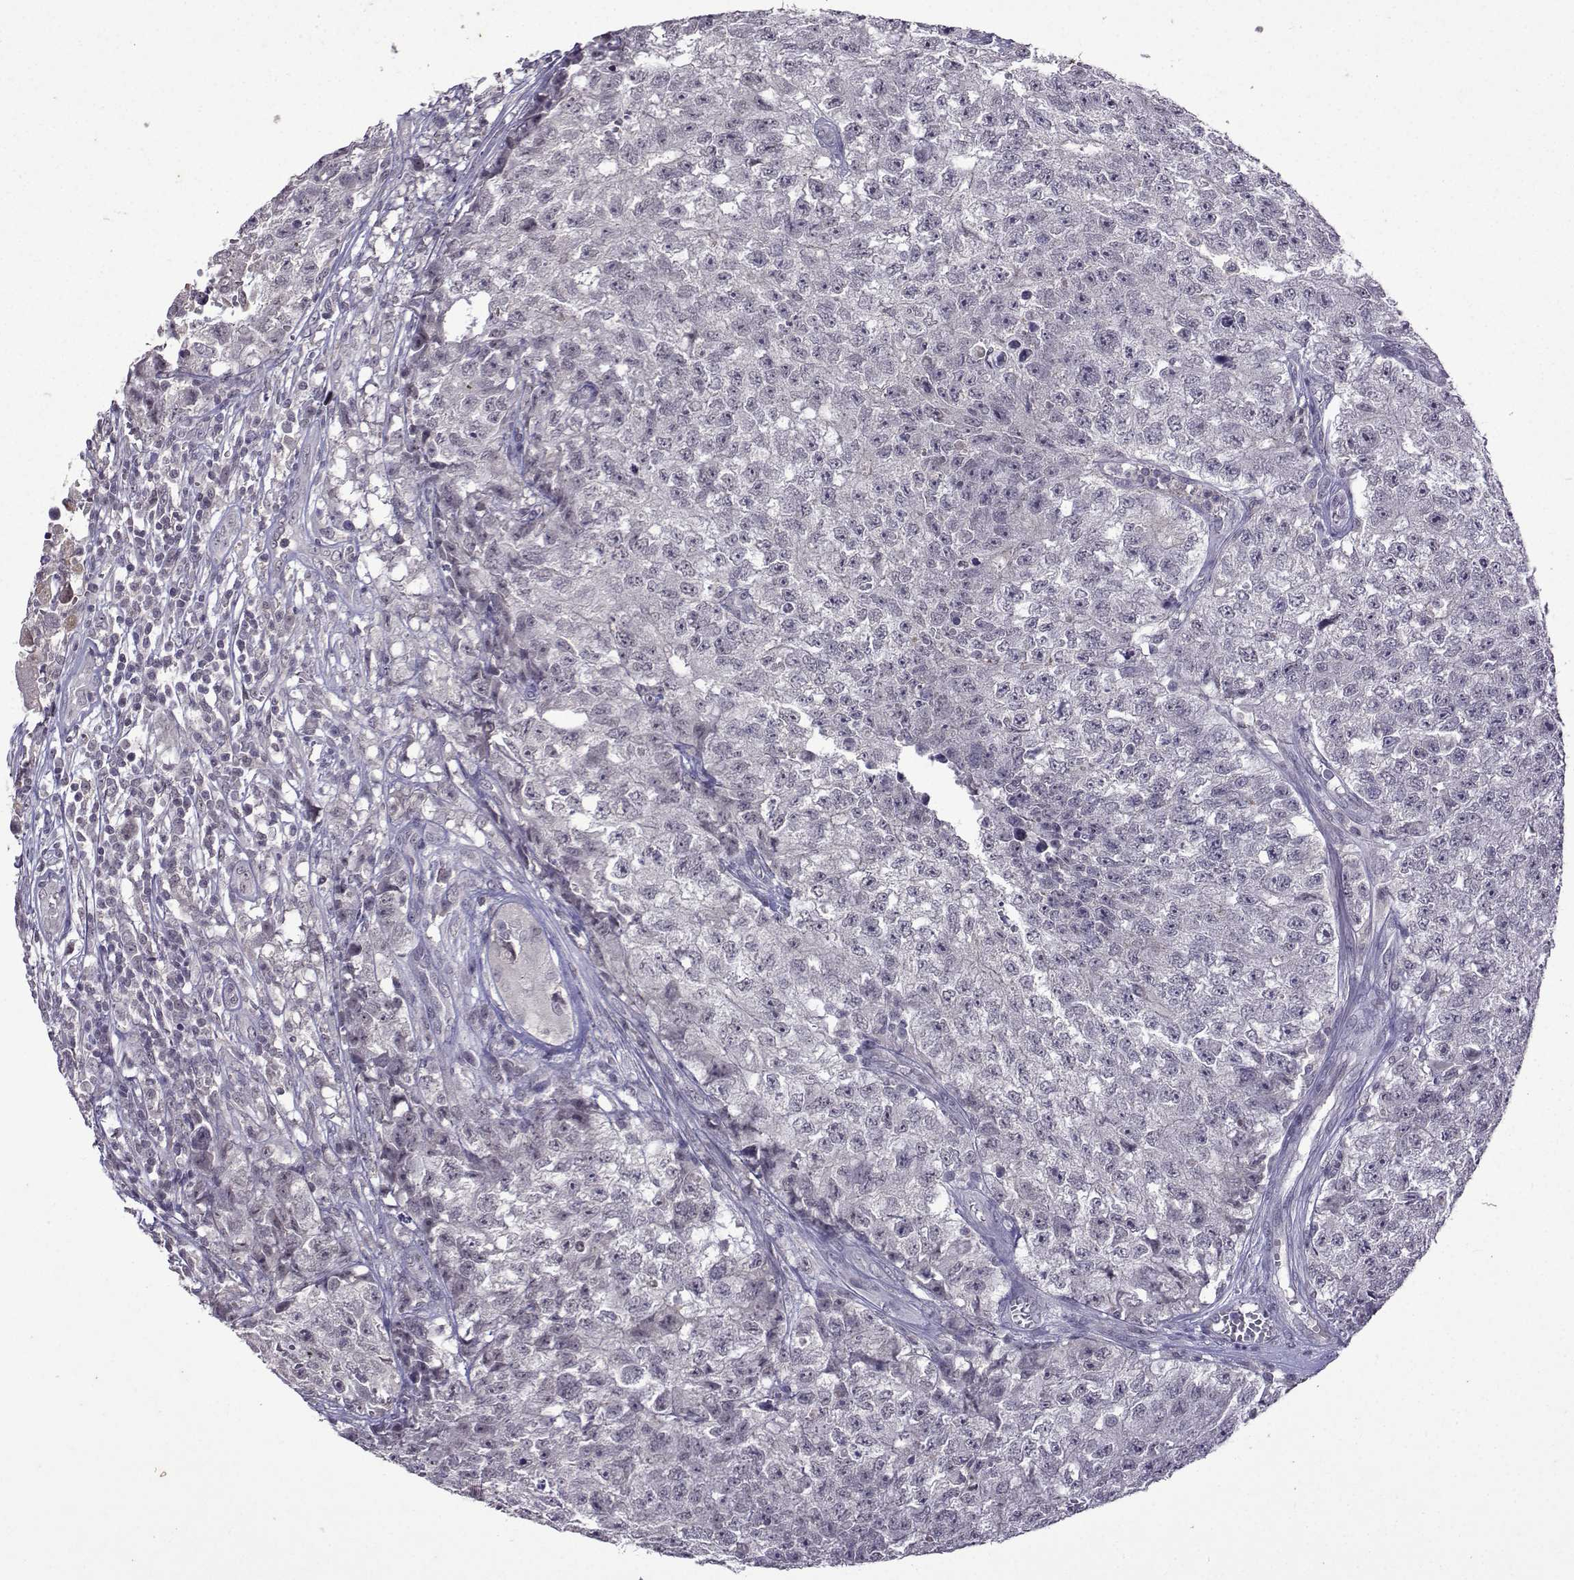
{"staining": {"intensity": "negative", "quantity": "none", "location": "none"}, "tissue": "testis cancer", "cell_type": "Tumor cells", "image_type": "cancer", "snomed": [{"axis": "morphology", "description": "Seminoma, NOS"}, {"axis": "morphology", "description": "Carcinoma, Embryonal, NOS"}, {"axis": "topography", "description": "Testis"}], "caption": "Histopathology image shows no significant protein expression in tumor cells of testis cancer (seminoma).", "gene": "CCL28", "patient": {"sex": "male", "age": 22}}